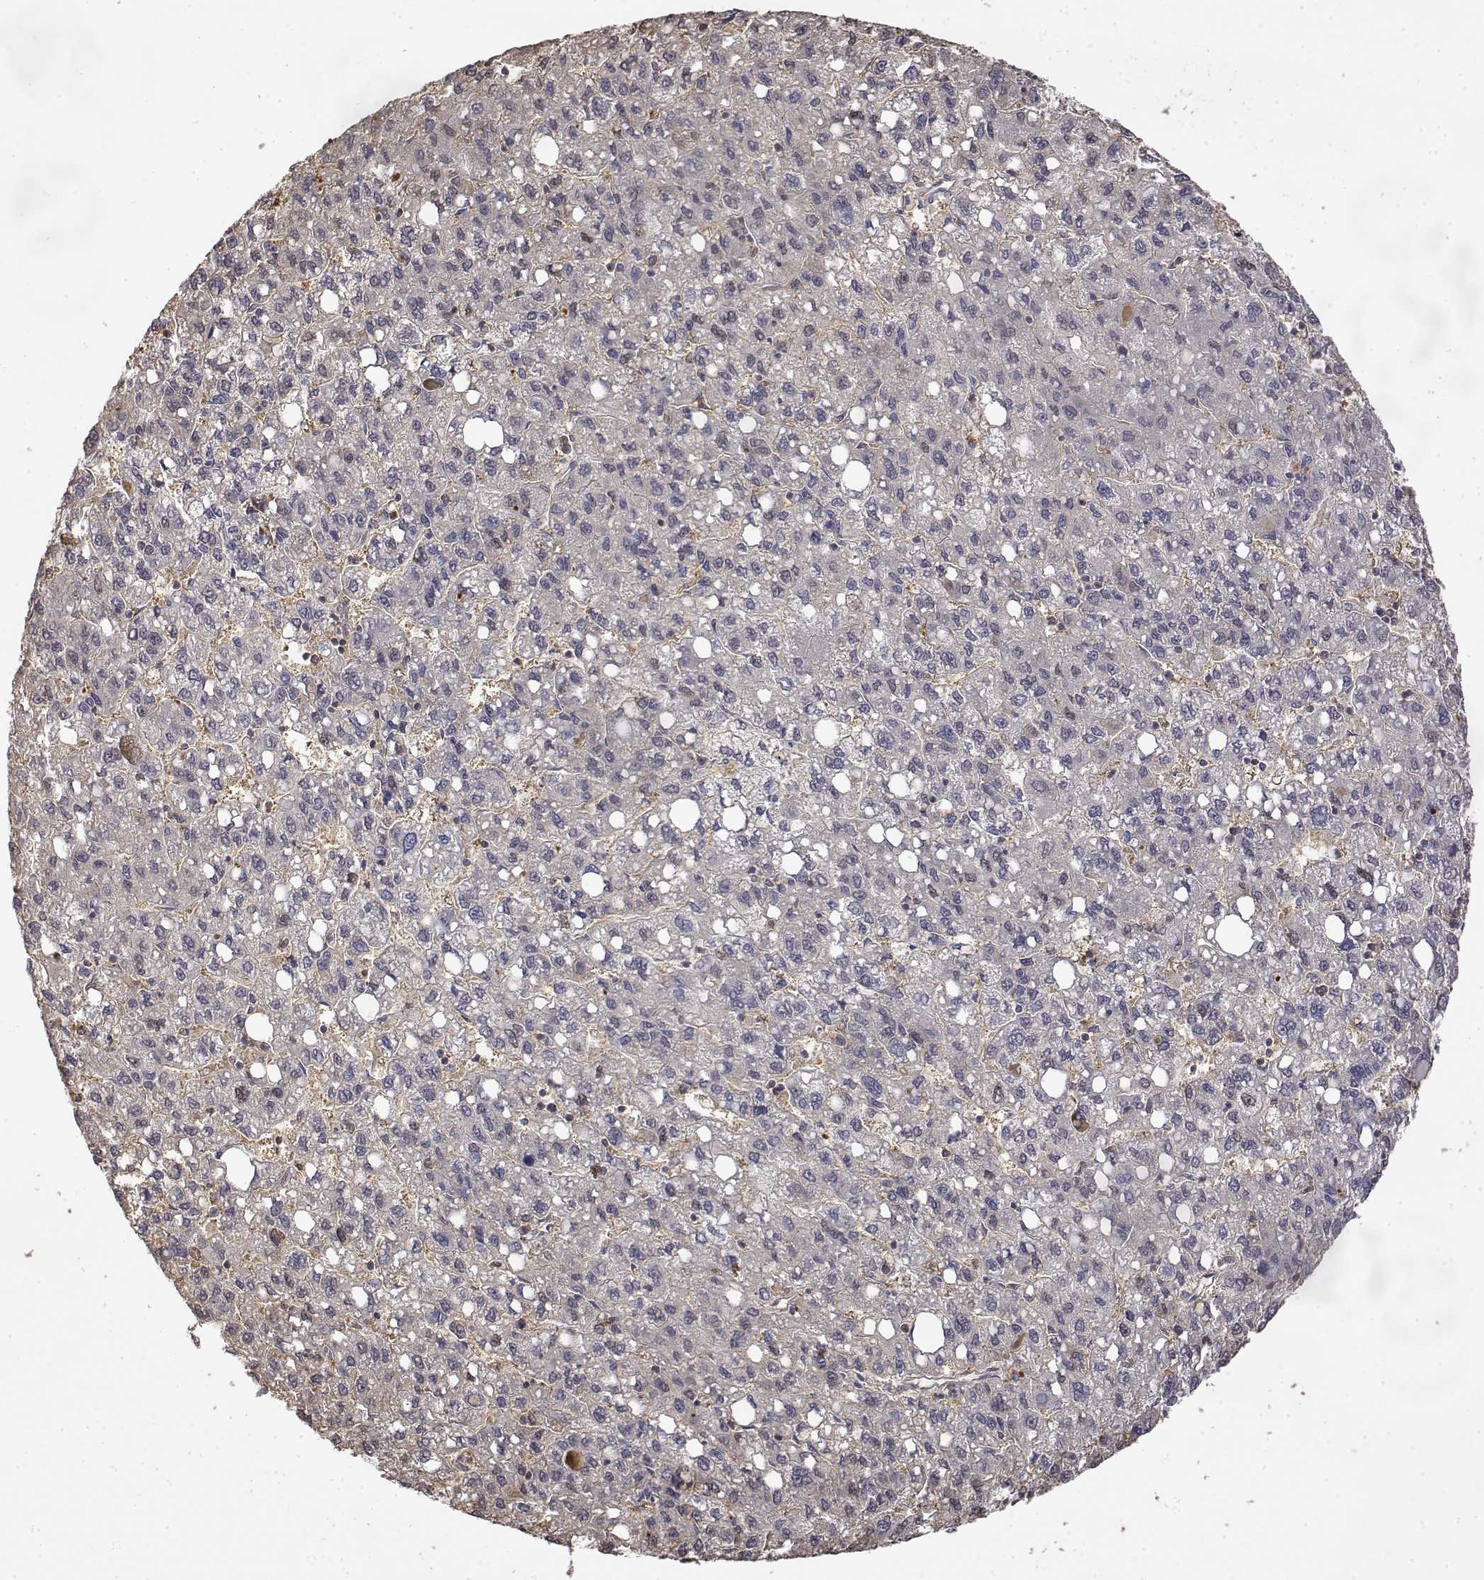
{"staining": {"intensity": "negative", "quantity": "none", "location": "none"}, "tissue": "liver cancer", "cell_type": "Tumor cells", "image_type": "cancer", "snomed": [{"axis": "morphology", "description": "Carcinoma, Hepatocellular, NOS"}, {"axis": "topography", "description": "Liver"}], "caption": "Human hepatocellular carcinoma (liver) stained for a protein using immunohistochemistry (IHC) displays no expression in tumor cells.", "gene": "TPI1", "patient": {"sex": "female", "age": 82}}